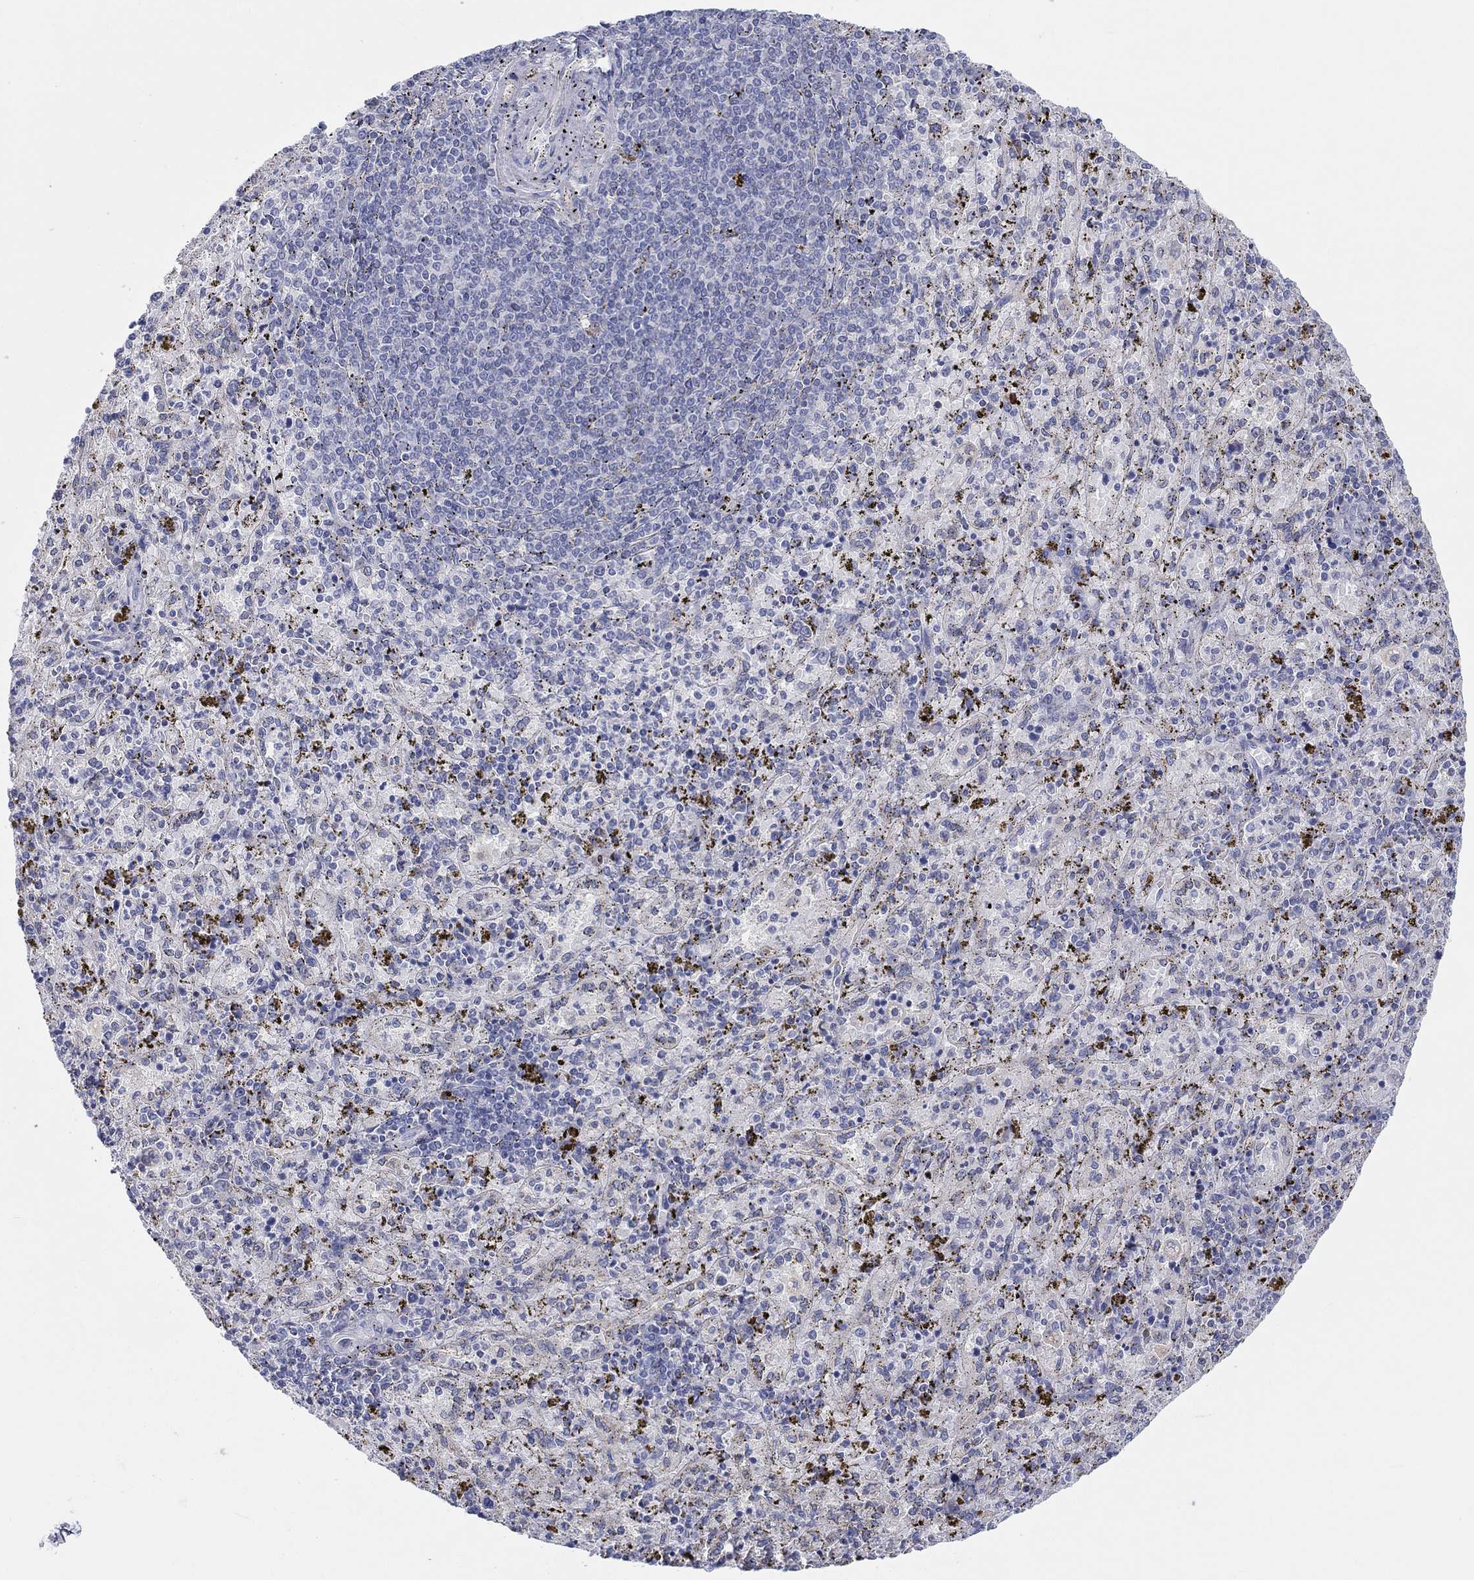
{"staining": {"intensity": "negative", "quantity": "none", "location": "none"}, "tissue": "spleen", "cell_type": "Cells in red pulp", "image_type": "normal", "snomed": [{"axis": "morphology", "description": "Normal tissue, NOS"}, {"axis": "topography", "description": "Spleen"}], "caption": "The immunohistochemistry (IHC) image has no significant positivity in cells in red pulp of spleen. (IHC, brightfield microscopy, high magnification).", "gene": "BCO2", "patient": {"sex": "female", "age": 50}}